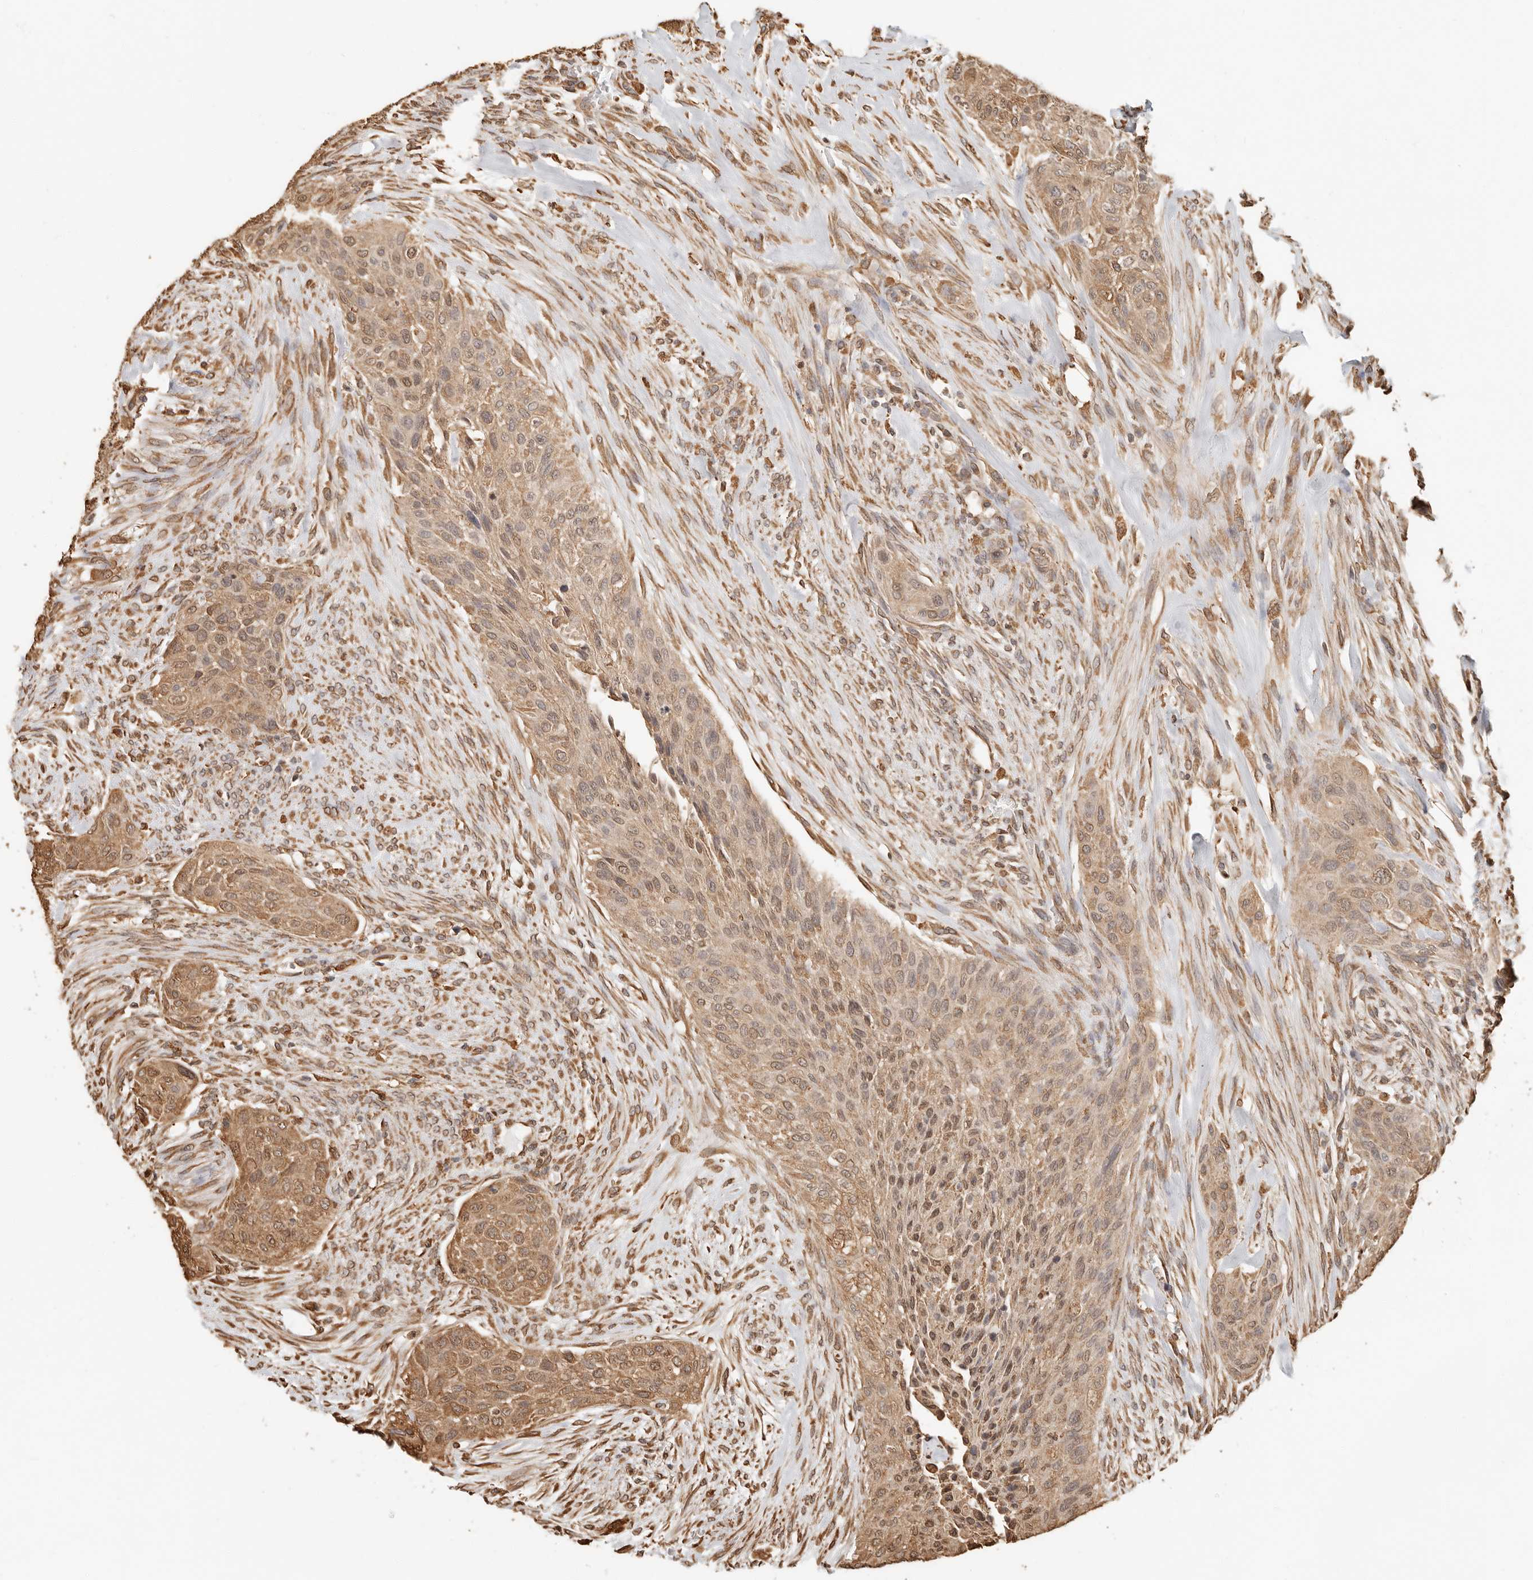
{"staining": {"intensity": "moderate", "quantity": ">75%", "location": "cytoplasmic/membranous,nuclear"}, "tissue": "urothelial cancer", "cell_type": "Tumor cells", "image_type": "cancer", "snomed": [{"axis": "morphology", "description": "Urothelial carcinoma, High grade"}, {"axis": "topography", "description": "Urinary bladder"}], "caption": "This is an image of IHC staining of high-grade urothelial carcinoma, which shows moderate staining in the cytoplasmic/membranous and nuclear of tumor cells.", "gene": "ARHGEF10L", "patient": {"sex": "male", "age": 35}}